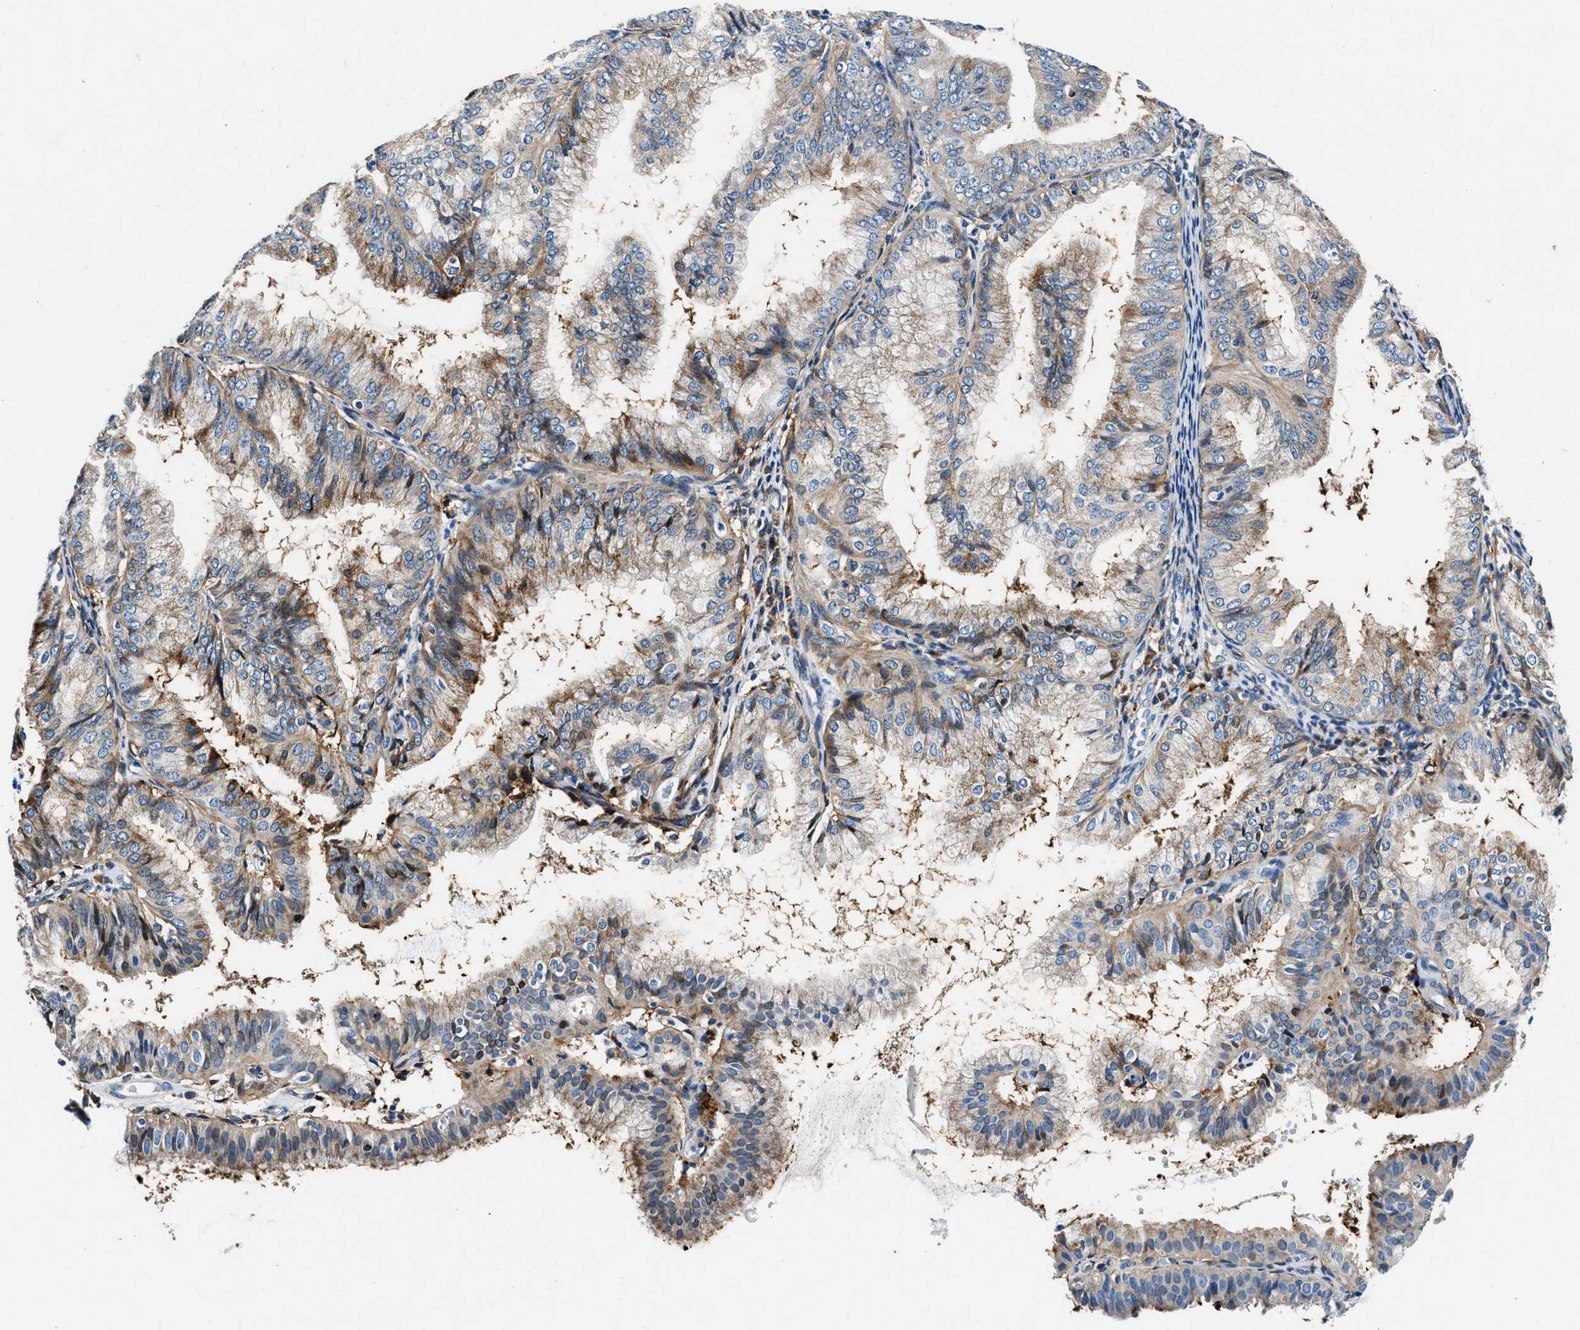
{"staining": {"intensity": "moderate", "quantity": "25%-75%", "location": "cytoplasmic/membranous"}, "tissue": "endometrial cancer", "cell_type": "Tumor cells", "image_type": "cancer", "snomed": [{"axis": "morphology", "description": "Adenocarcinoma, NOS"}, {"axis": "topography", "description": "Endometrium"}], "caption": "Moderate cytoplasmic/membranous protein expression is present in about 25%-75% of tumor cells in endometrial adenocarcinoma.", "gene": "SLFN11", "patient": {"sex": "female", "age": 63}}